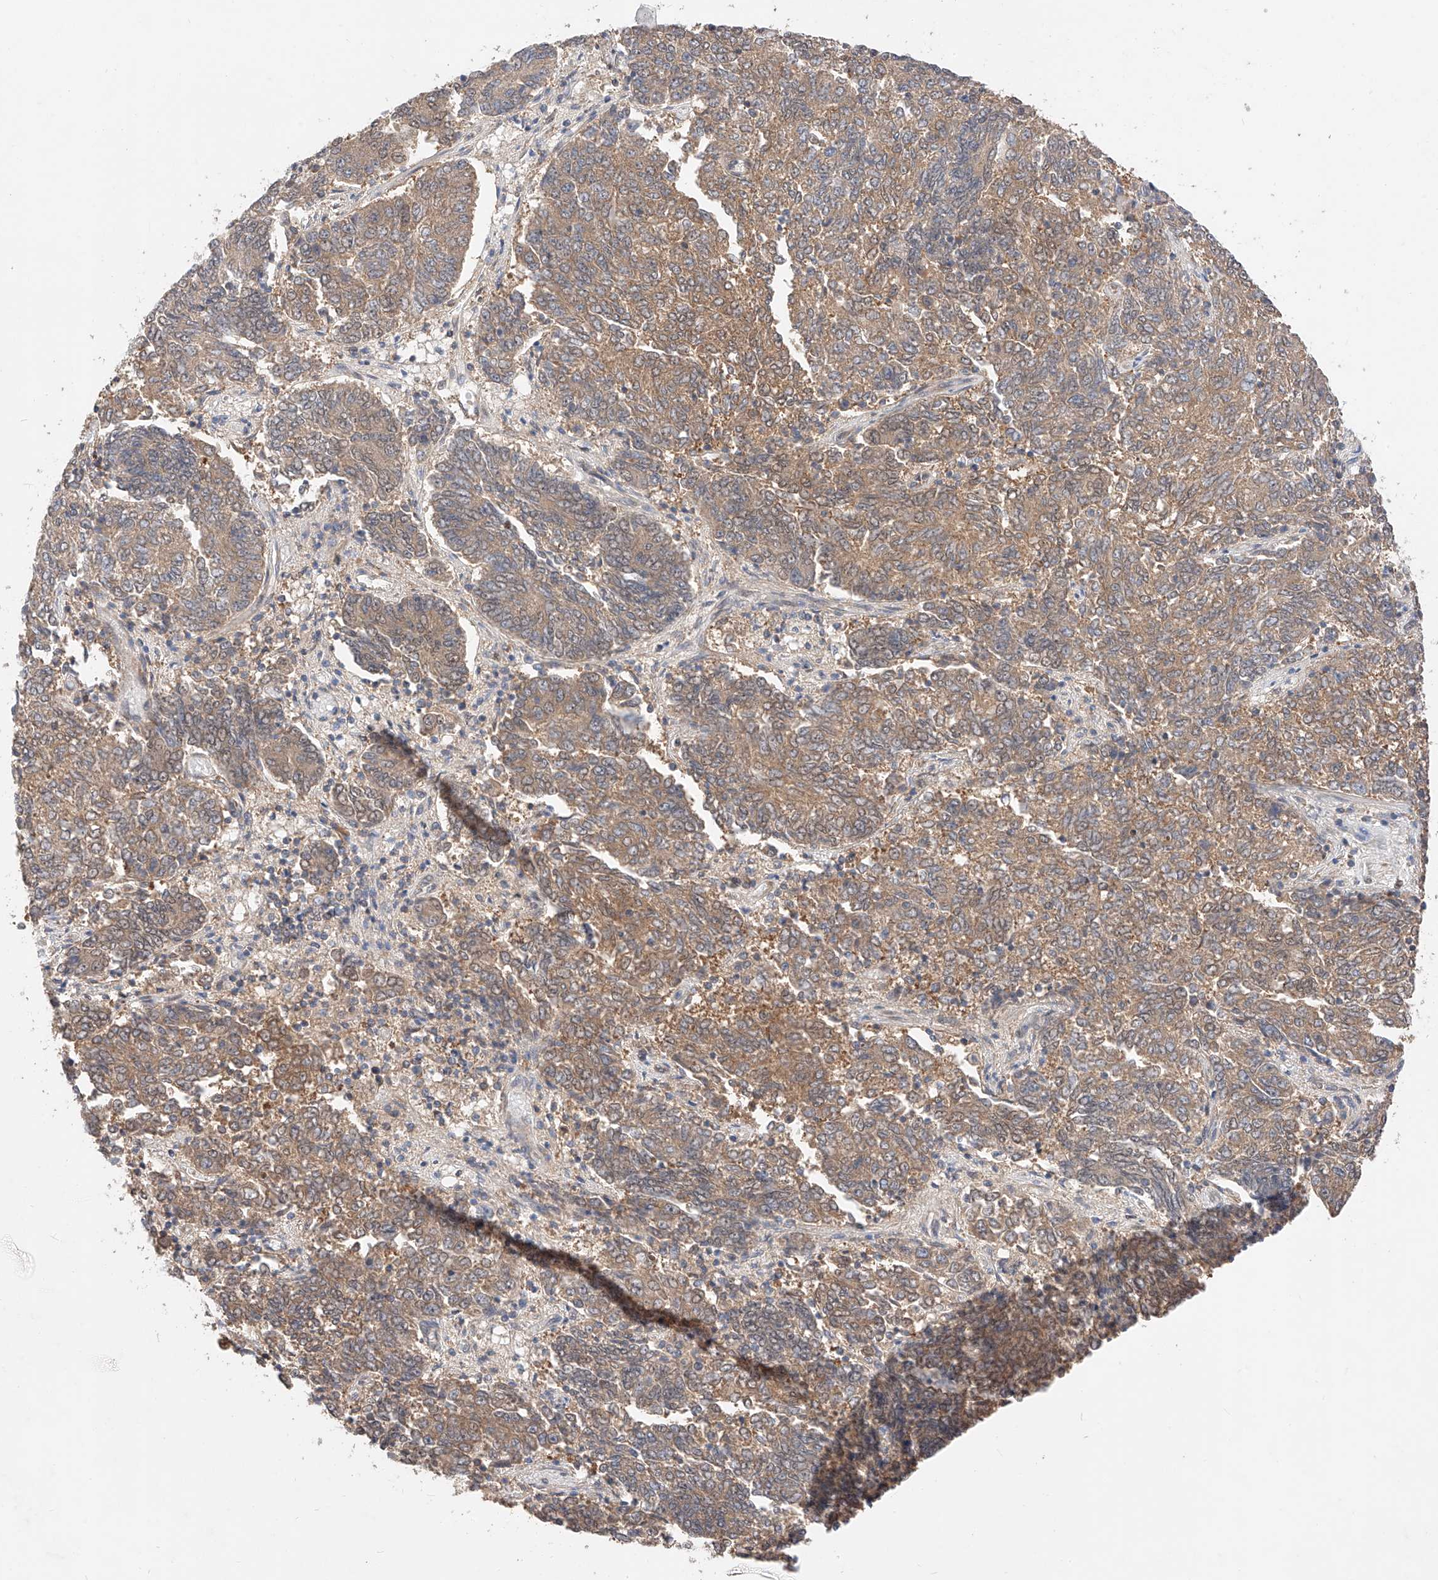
{"staining": {"intensity": "moderate", "quantity": ">75%", "location": "cytoplasmic/membranous"}, "tissue": "endometrial cancer", "cell_type": "Tumor cells", "image_type": "cancer", "snomed": [{"axis": "morphology", "description": "Adenocarcinoma, NOS"}, {"axis": "topography", "description": "Endometrium"}], "caption": "Tumor cells show medium levels of moderate cytoplasmic/membranous positivity in about >75% of cells in human adenocarcinoma (endometrial). The staining is performed using DAB (3,3'-diaminobenzidine) brown chromogen to label protein expression. The nuclei are counter-stained blue using hematoxylin.", "gene": "ZSCAN4", "patient": {"sex": "female", "age": 80}}